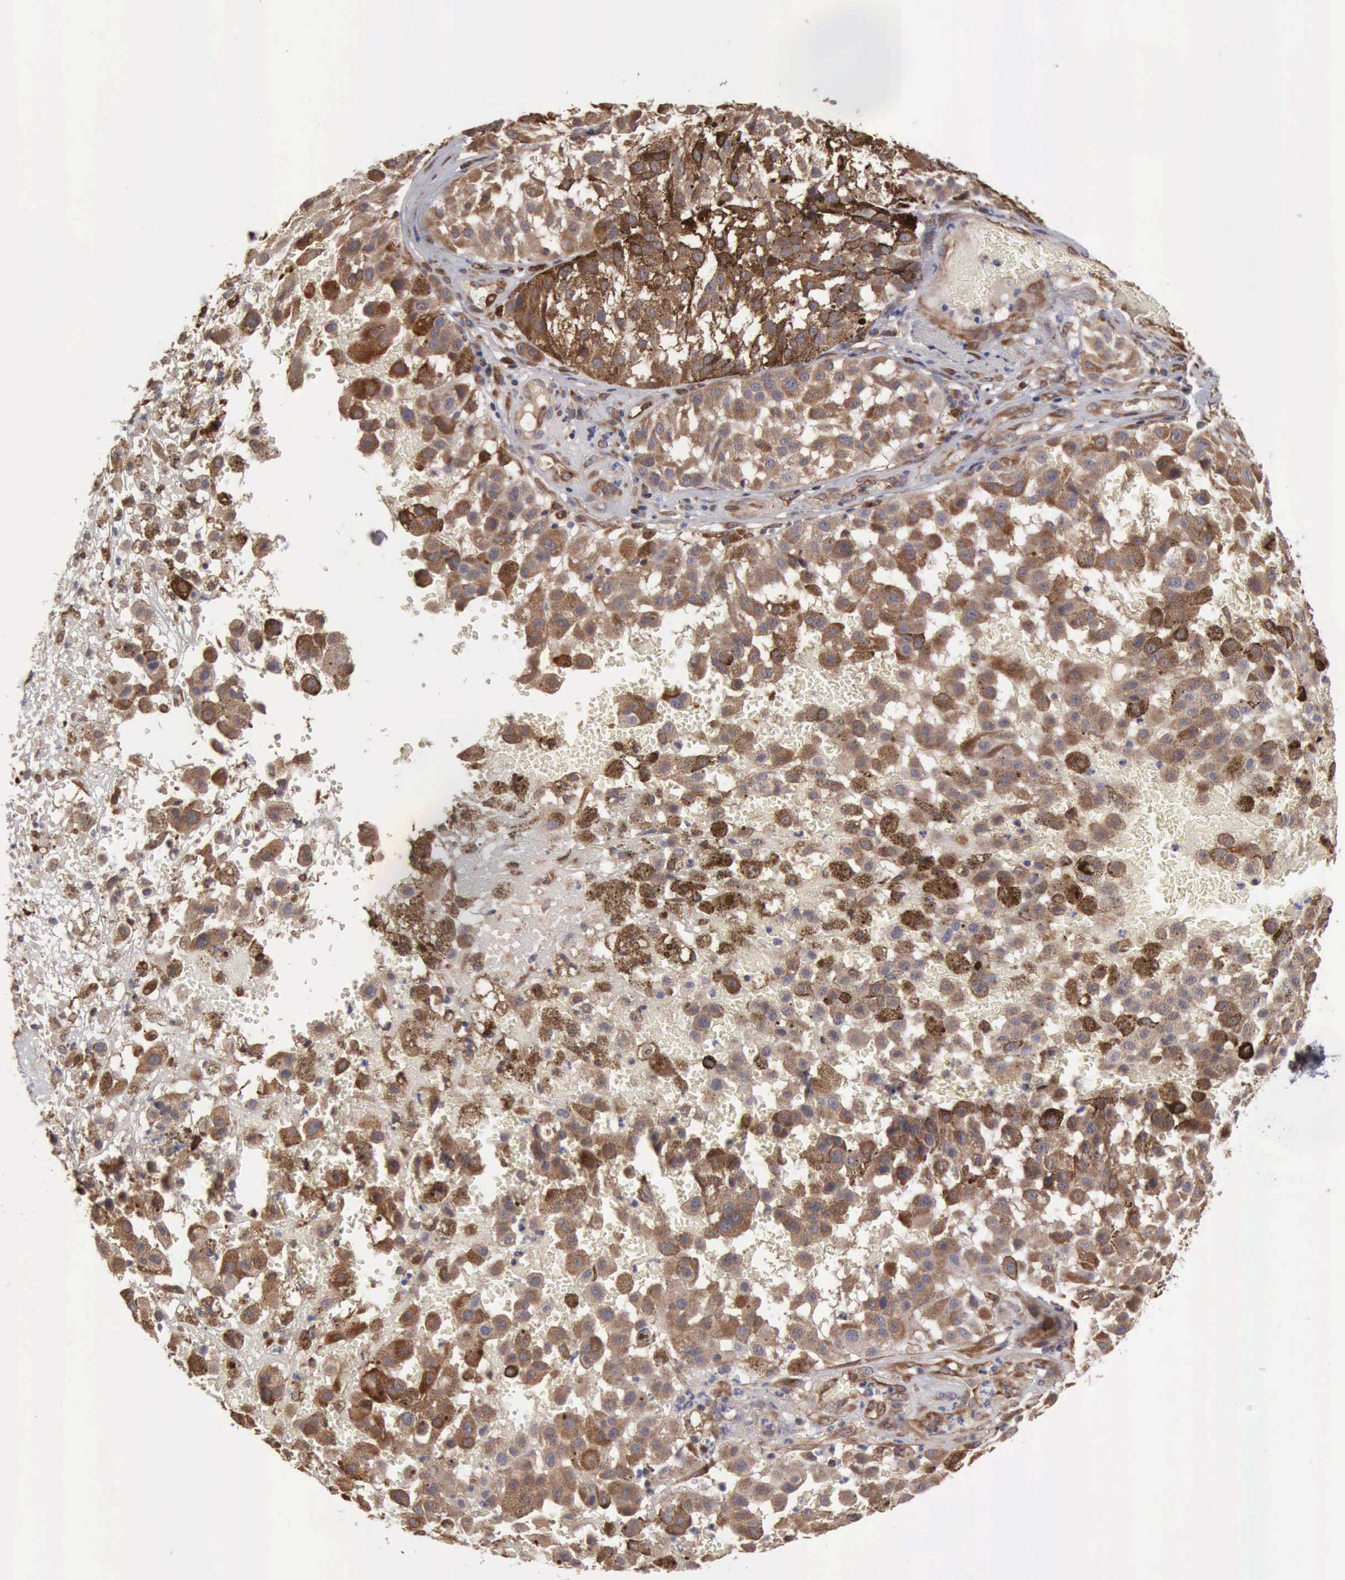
{"staining": {"intensity": "strong", "quantity": ">75%", "location": "cytoplasmic/membranous"}, "tissue": "melanoma", "cell_type": "Tumor cells", "image_type": "cancer", "snomed": [{"axis": "morphology", "description": "Malignant melanoma, NOS"}, {"axis": "topography", "description": "Skin"}], "caption": "Melanoma stained for a protein reveals strong cytoplasmic/membranous positivity in tumor cells.", "gene": "APOL2", "patient": {"sex": "female", "age": 64}}